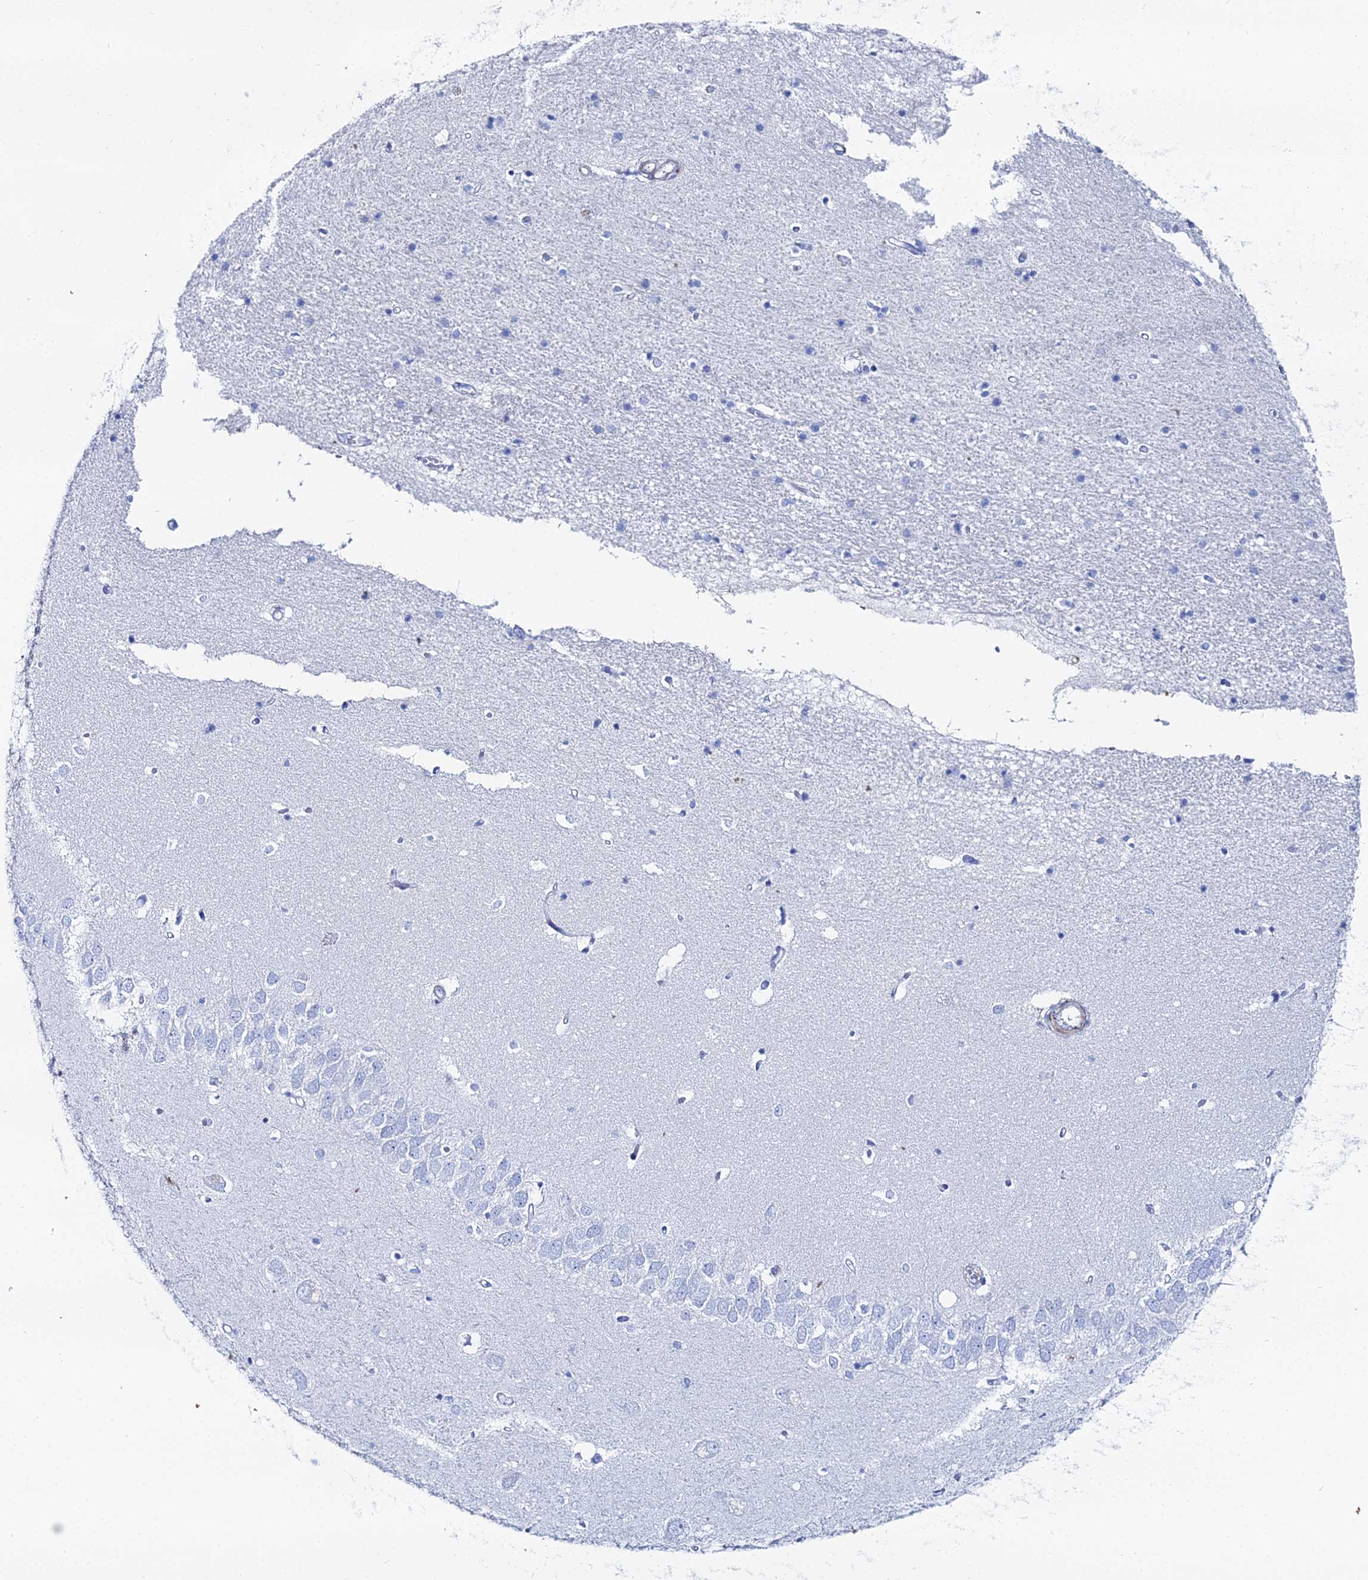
{"staining": {"intensity": "negative", "quantity": "none", "location": "none"}, "tissue": "hippocampus", "cell_type": "Glial cells", "image_type": "normal", "snomed": [{"axis": "morphology", "description": "Normal tissue, NOS"}, {"axis": "topography", "description": "Hippocampus"}], "caption": "A high-resolution photomicrograph shows IHC staining of normal hippocampus, which displays no significant positivity in glial cells. Brightfield microscopy of immunohistochemistry (IHC) stained with DAB (3,3'-diaminobenzidine) (brown) and hematoxylin (blue), captured at high magnification.", "gene": "DHX34", "patient": {"sex": "male", "age": 45}}